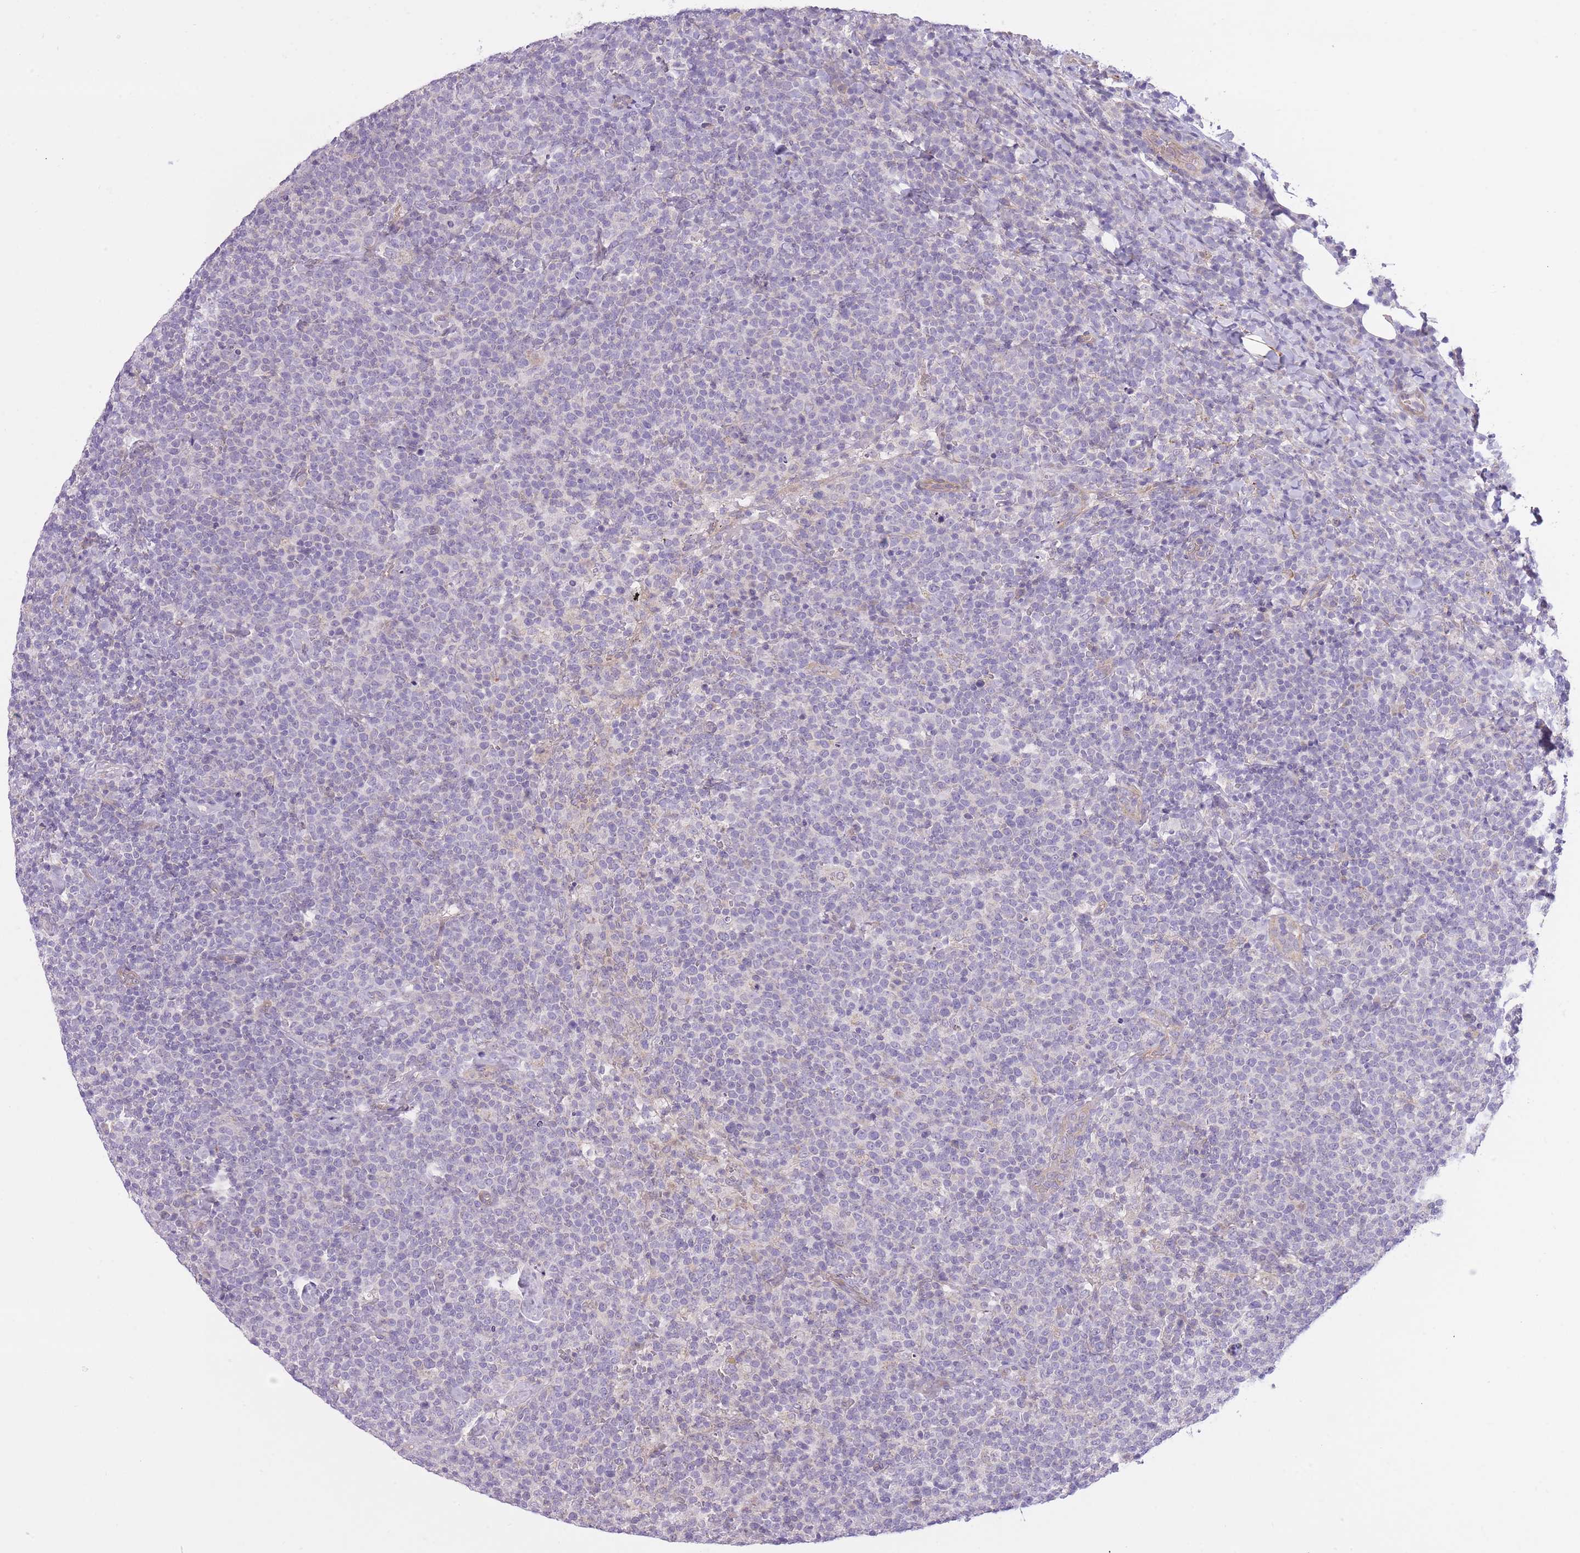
{"staining": {"intensity": "negative", "quantity": "none", "location": "none"}, "tissue": "lymphoma", "cell_type": "Tumor cells", "image_type": "cancer", "snomed": [{"axis": "morphology", "description": "Malignant lymphoma, non-Hodgkin's type, High grade"}, {"axis": "topography", "description": "Lymph node"}], "caption": "High power microscopy histopathology image of an immunohistochemistry photomicrograph of high-grade malignant lymphoma, non-Hodgkin's type, revealing no significant expression in tumor cells. The staining was performed using DAB (3,3'-diaminobenzidine) to visualize the protein expression in brown, while the nuclei were stained in blue with hematoxylin (Magnification: 20x).", "gene": "REV1", "patient": {"sex": "male", "age": 61}}